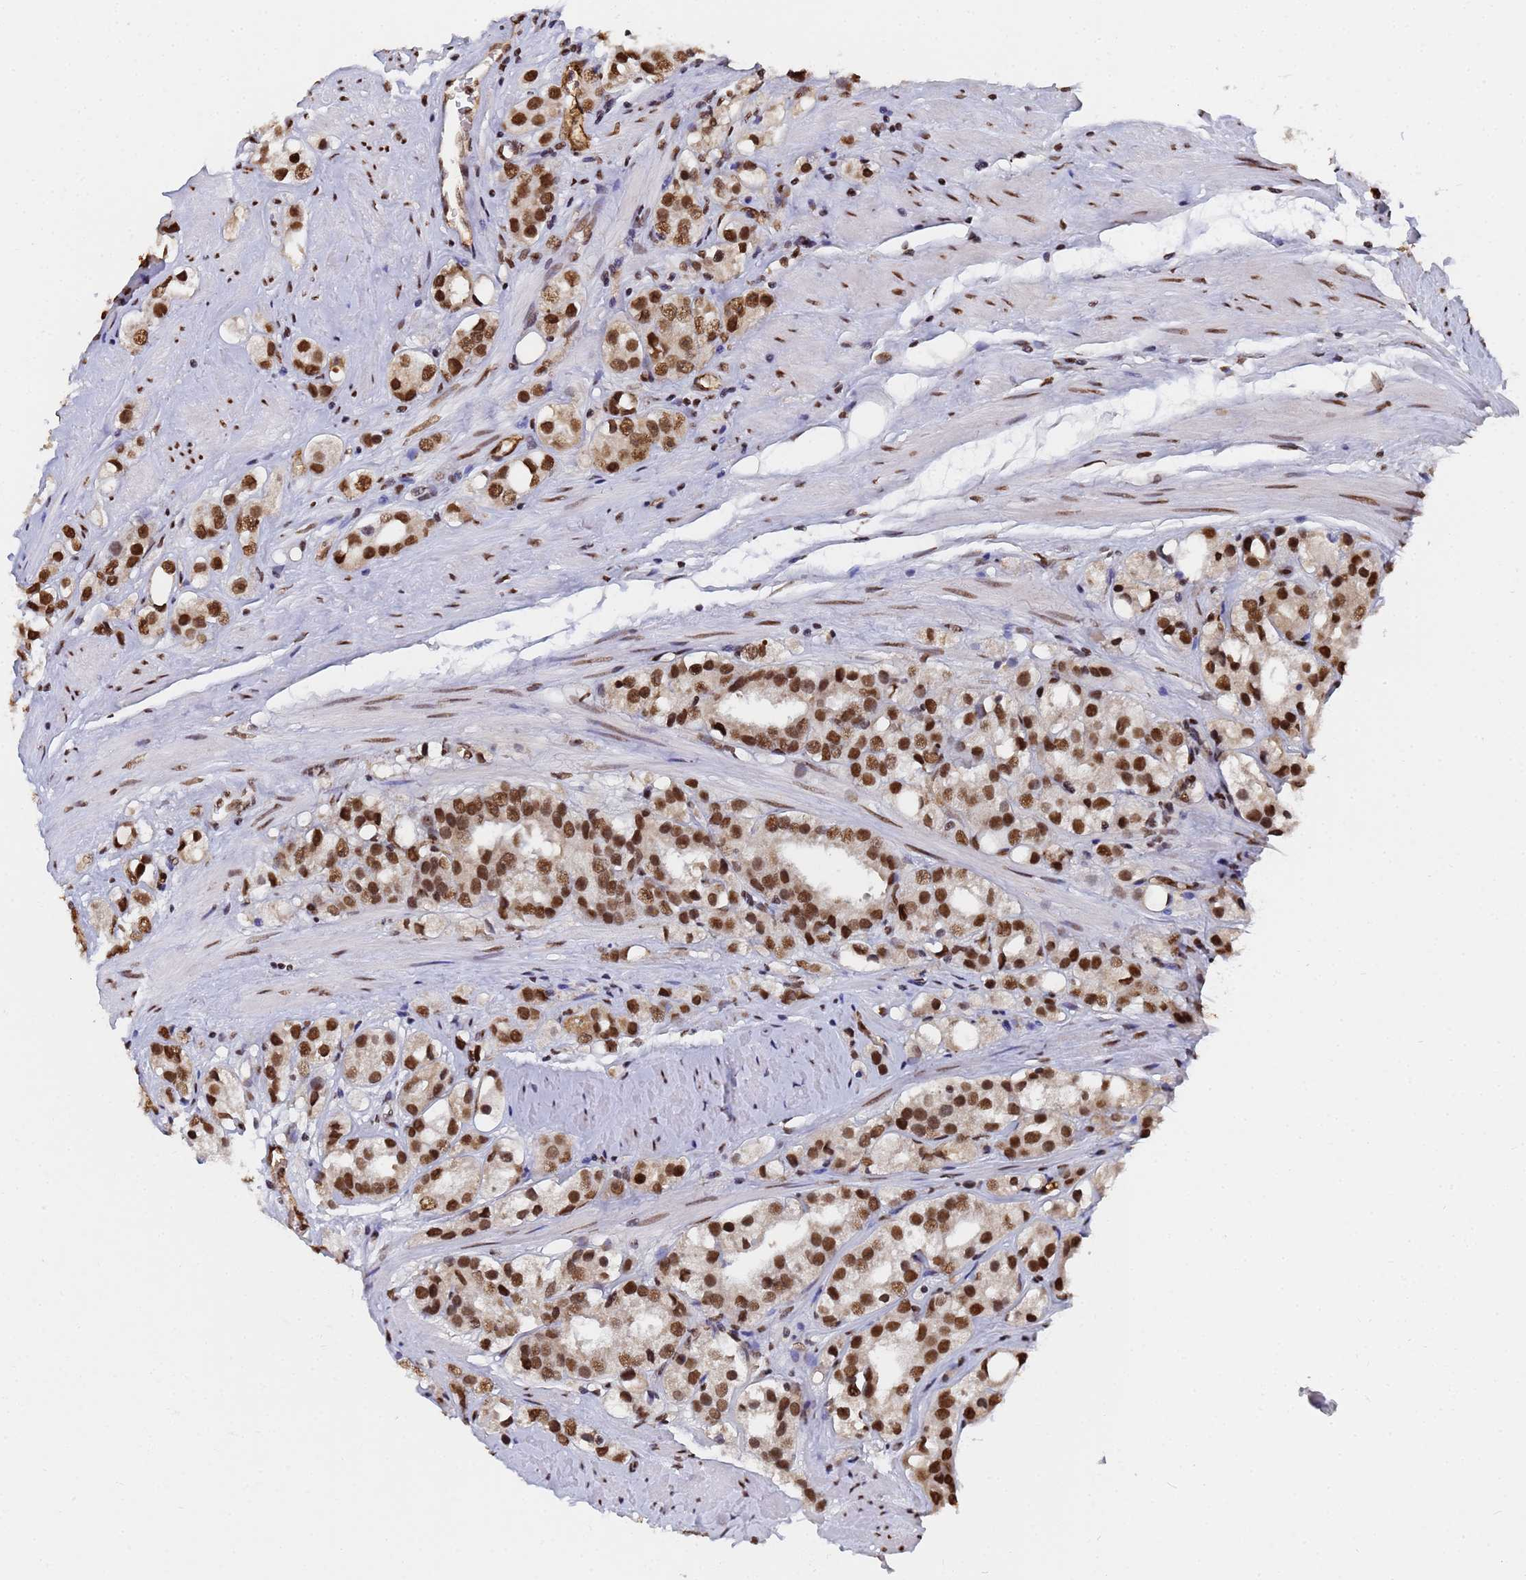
{"staining": {"intensity": "strong", "quantity": ">75%", "location": "nuclear"}, "tissue": "prostate cancer", "cell_type": "Tumor cells", "image_type": "cancer", "snomed": [{"axis": "morphology", "description": "Adenocarcinoma, NOS"}, {"axis": "topography", "description": "Prostate"}], "caption": "Immunohistochemical staining of adenocarcinoma (prostate) demonstrates high levels of strong nuclear protein positivity in about >75% of tumor cells. The staining is performed using DAB brown chromogen to label protein expression. The nuclei are counter-stained blue using hematoxylin.", "gene": "RAVER2", "patient": {"sex": "male", "age": 79}}